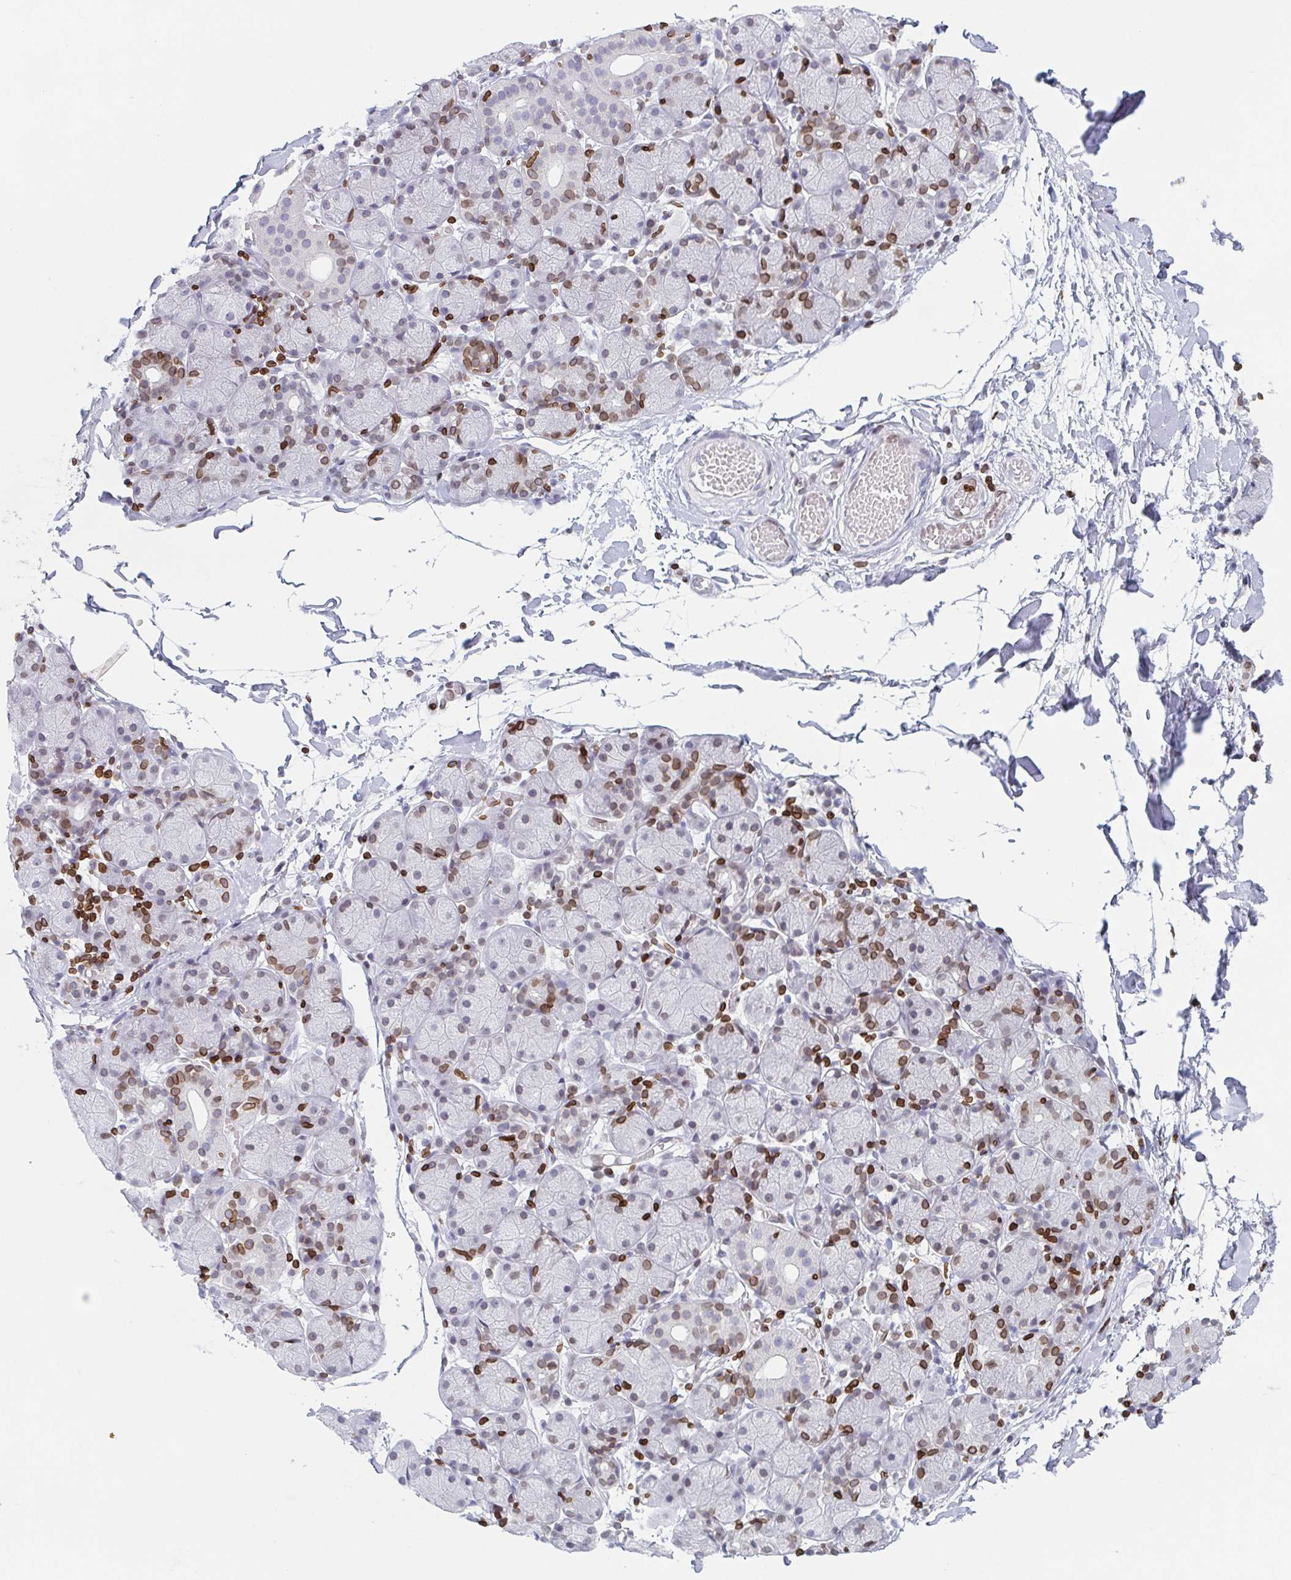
{"staining": {"intensity": "moderate", "quantity": "<25%", "location": "cytoplasmic/membranous,nuclear"}, "tissue": "salivary gland", "cell_type": "Glandular cells", "image_type": "normal", "snomed": [{"axis": "morphology", "description": "Normal tissue, NOS"}, {"axis": "topography", "description": "Salivary gland"}], "caption": "Glandular cells demonstrate moderate cytoplasmic/membranous,nuclear staining in approximately <25% of cells in normal salivary gland.", "gene": "BTBD7", "patient": {"sex": "female", "age": 24}}